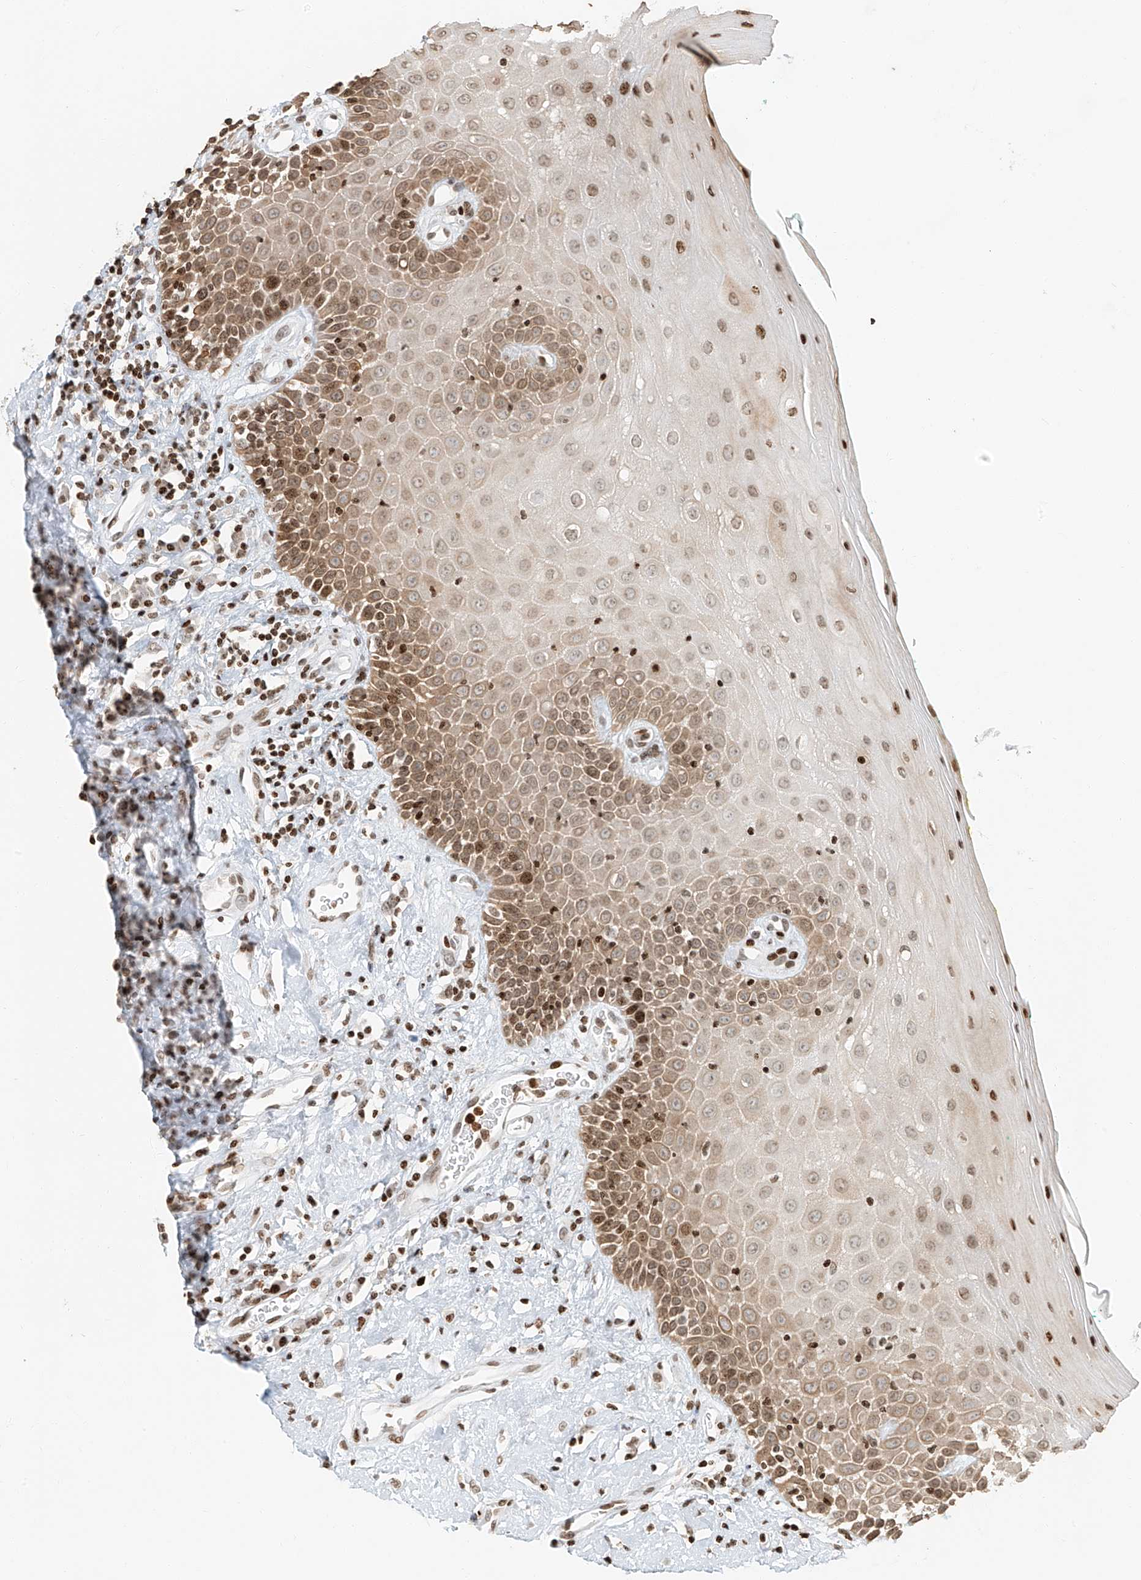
{"staining": {"intensity": "moderate", "quantity": ">75%", "location": "cytoplasmic/membranous,nuclear"}, "tissue": "oral mucosa", "cell_type": "Squamous epithelial cells", "image_type": "normal", "snomed": [{"axis": "morphology", "description": "Normal tissue, NOS"}, {"axis": "morphology", "description": "Squamous cell carcinoma, NOS"}, {"axis": "topography", "description": "Oral tissue"}, {"axis": "topography", "description": "Head-Neck"}], "caption": "DAB immunohistochemical staining of unremarkable oral mucosa displays moderate cytoplasmic/membranous,nuclear protein staining in about >75% of squamous epithelial cells.", "gene": "C17orf58", "patient": {"sex": "female", "age": 70}}